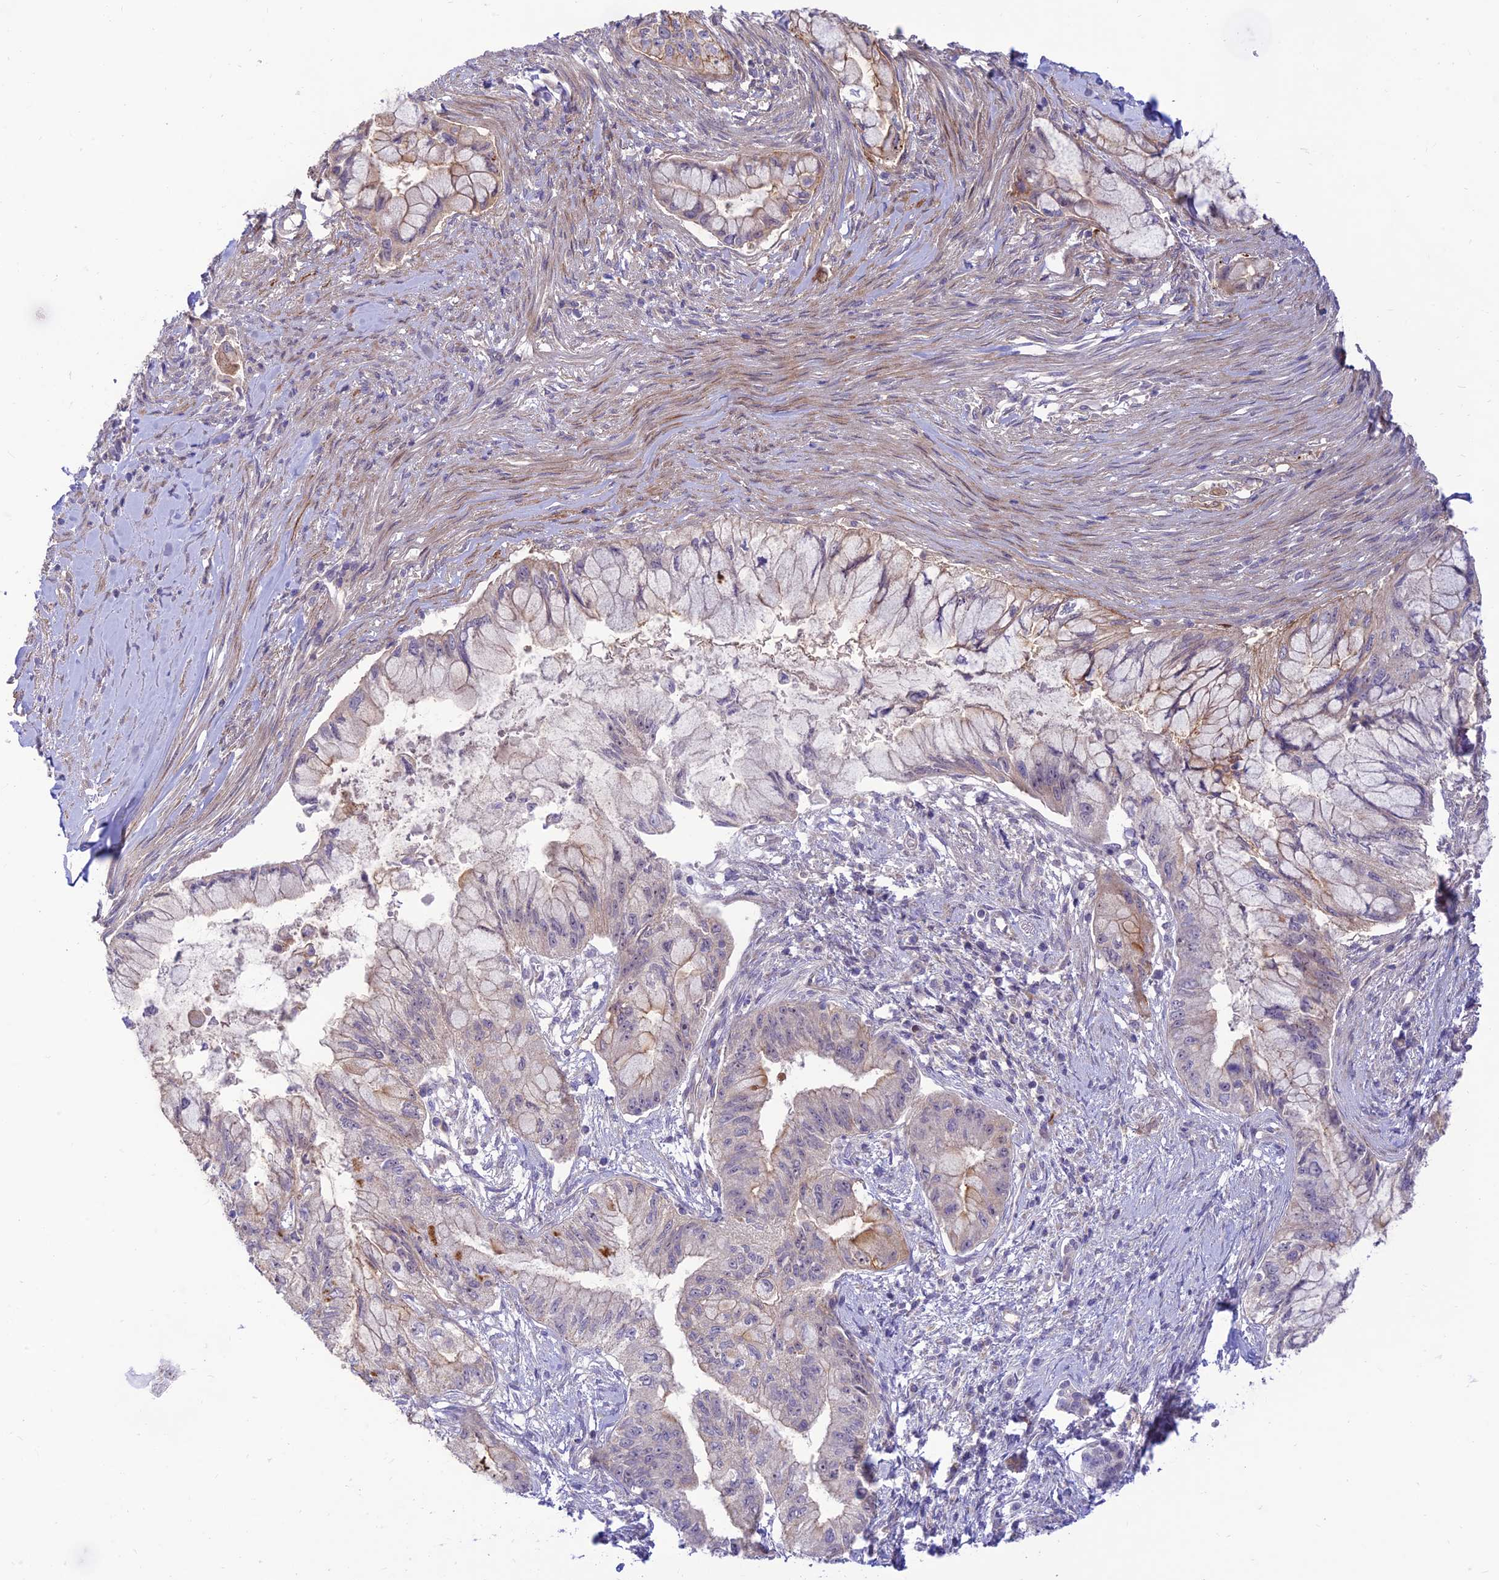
{"staining": {"intensity": "weak", "quantity": "<25%", "location": "cytoplasmic/membranous"}, "tissue": "pancreatic cancer", "cell_type": "Tumor cells", "image_type": "cancer", "snomed": [{"axis": "morphology", "description": "Adenocarcinoma, NOS"}, {"axis": "topography", "description": "Pancreas"}], "caption": "The IHC histopathology image has no significant positivity in tumor cells of pancreatic adenocarcinoma tissue. (DAB immunohistochemistry (IHC), high magnification).", "gene": "FAM186B", "patient": {"sex": "male", "age": 48}}